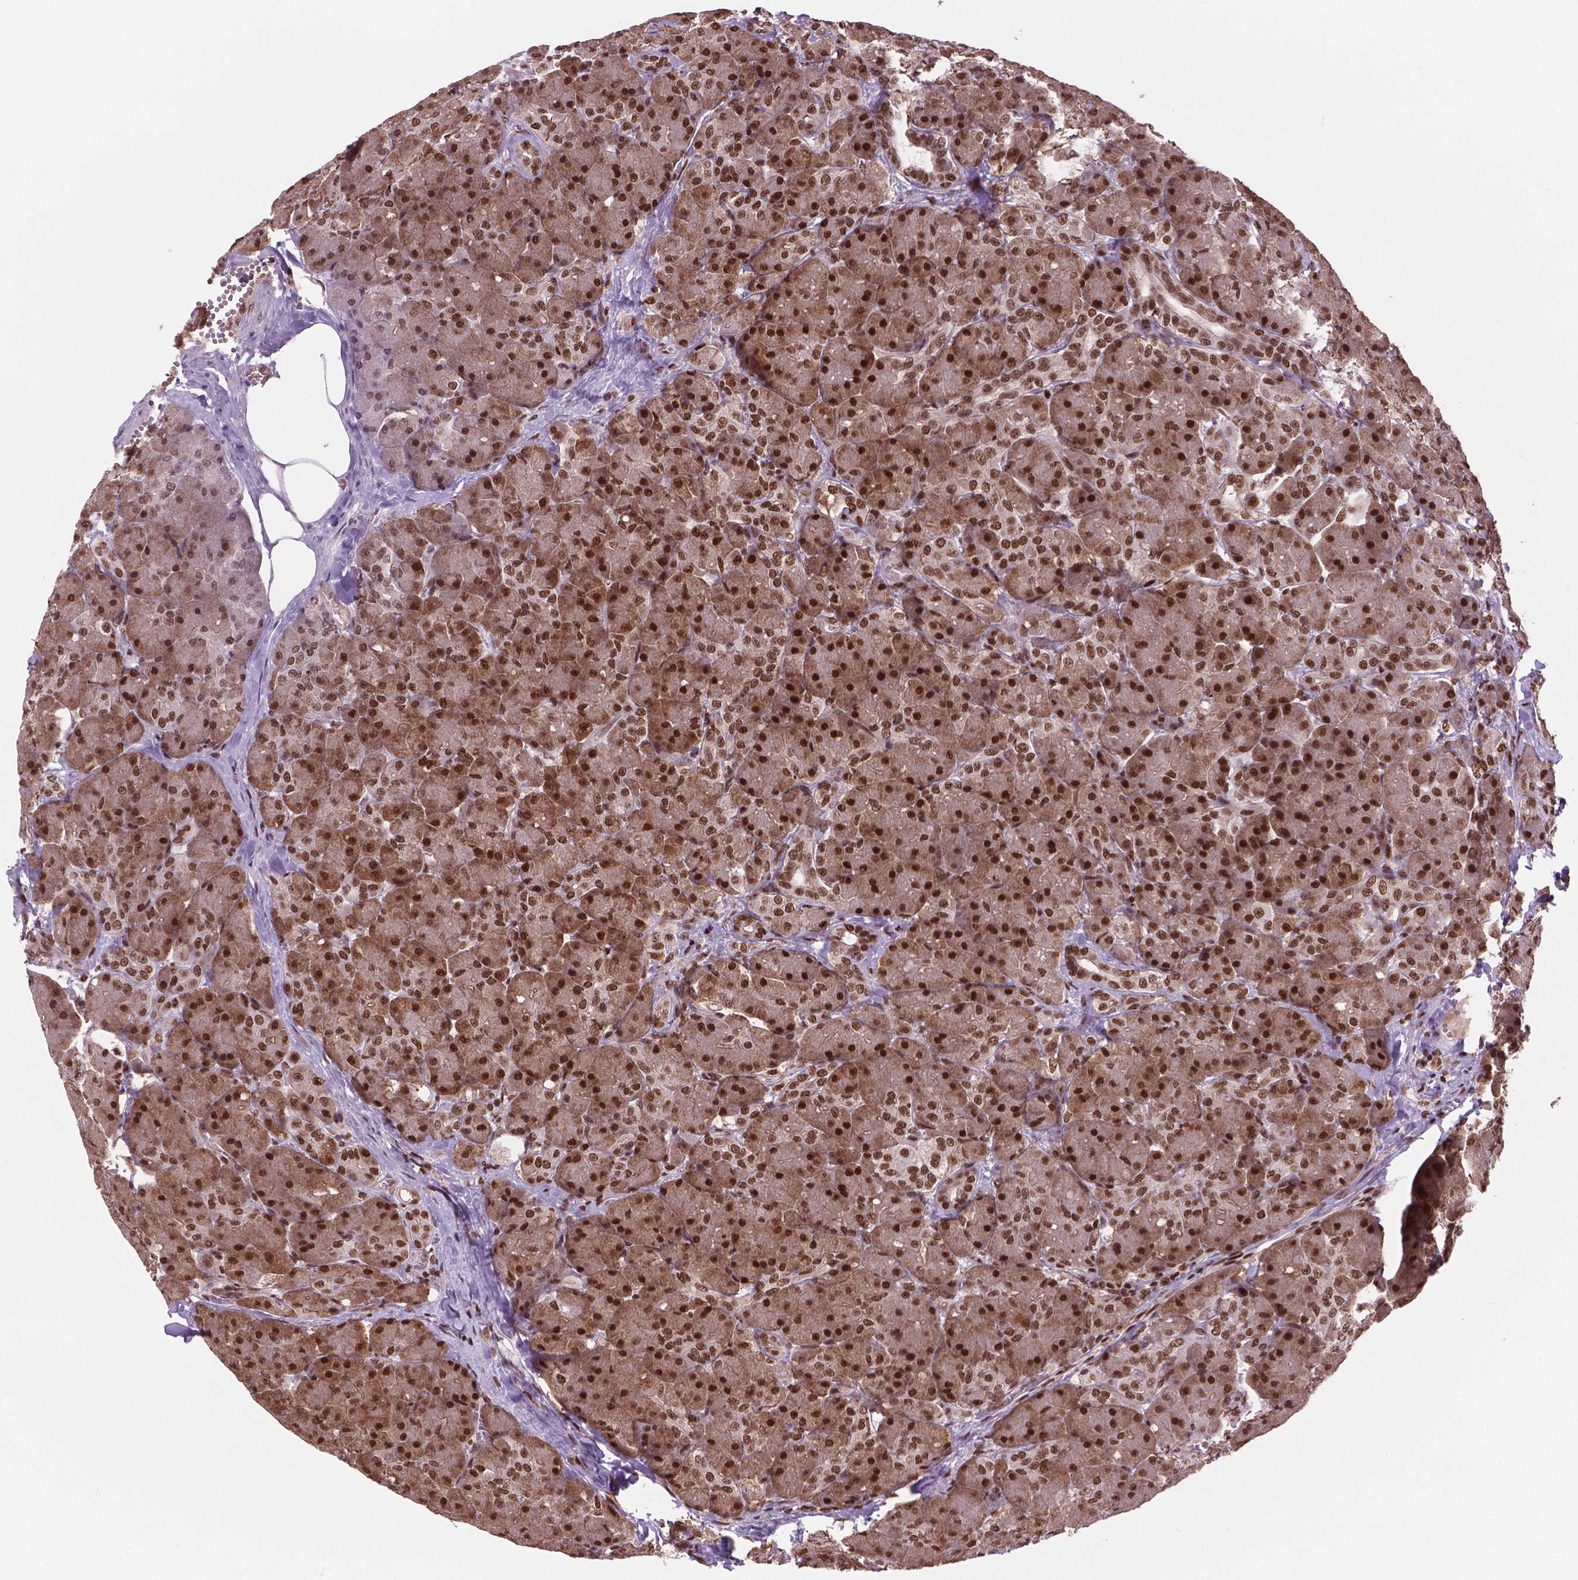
{"staining": {"intensity": "strong", "quantity": ">75%", "location": "cytoplasmic/membranous,nuclear"}, "tissue": "pancreas", "cell_type": "Exocrine glandular cells", "image_type": "normal", "snomed": [{"axis": "morphology", "description": "Normal tissue, NOS"}, {"axis": "topography", "description": "Pancreas"}], "caption": "High-magnification brightfield microscopy of normal pancreas stained with DAB (3,3'-diaminobenzidine) (brown) and counterstained with hematoxylin (blue). exocrine glandular cells exhibit strong cytoplasmic/membranous,nuclear staining is present in approximately>75% of cells.", "gene": "SIRT6", "patient": {"sex": "male", "age": 55}}